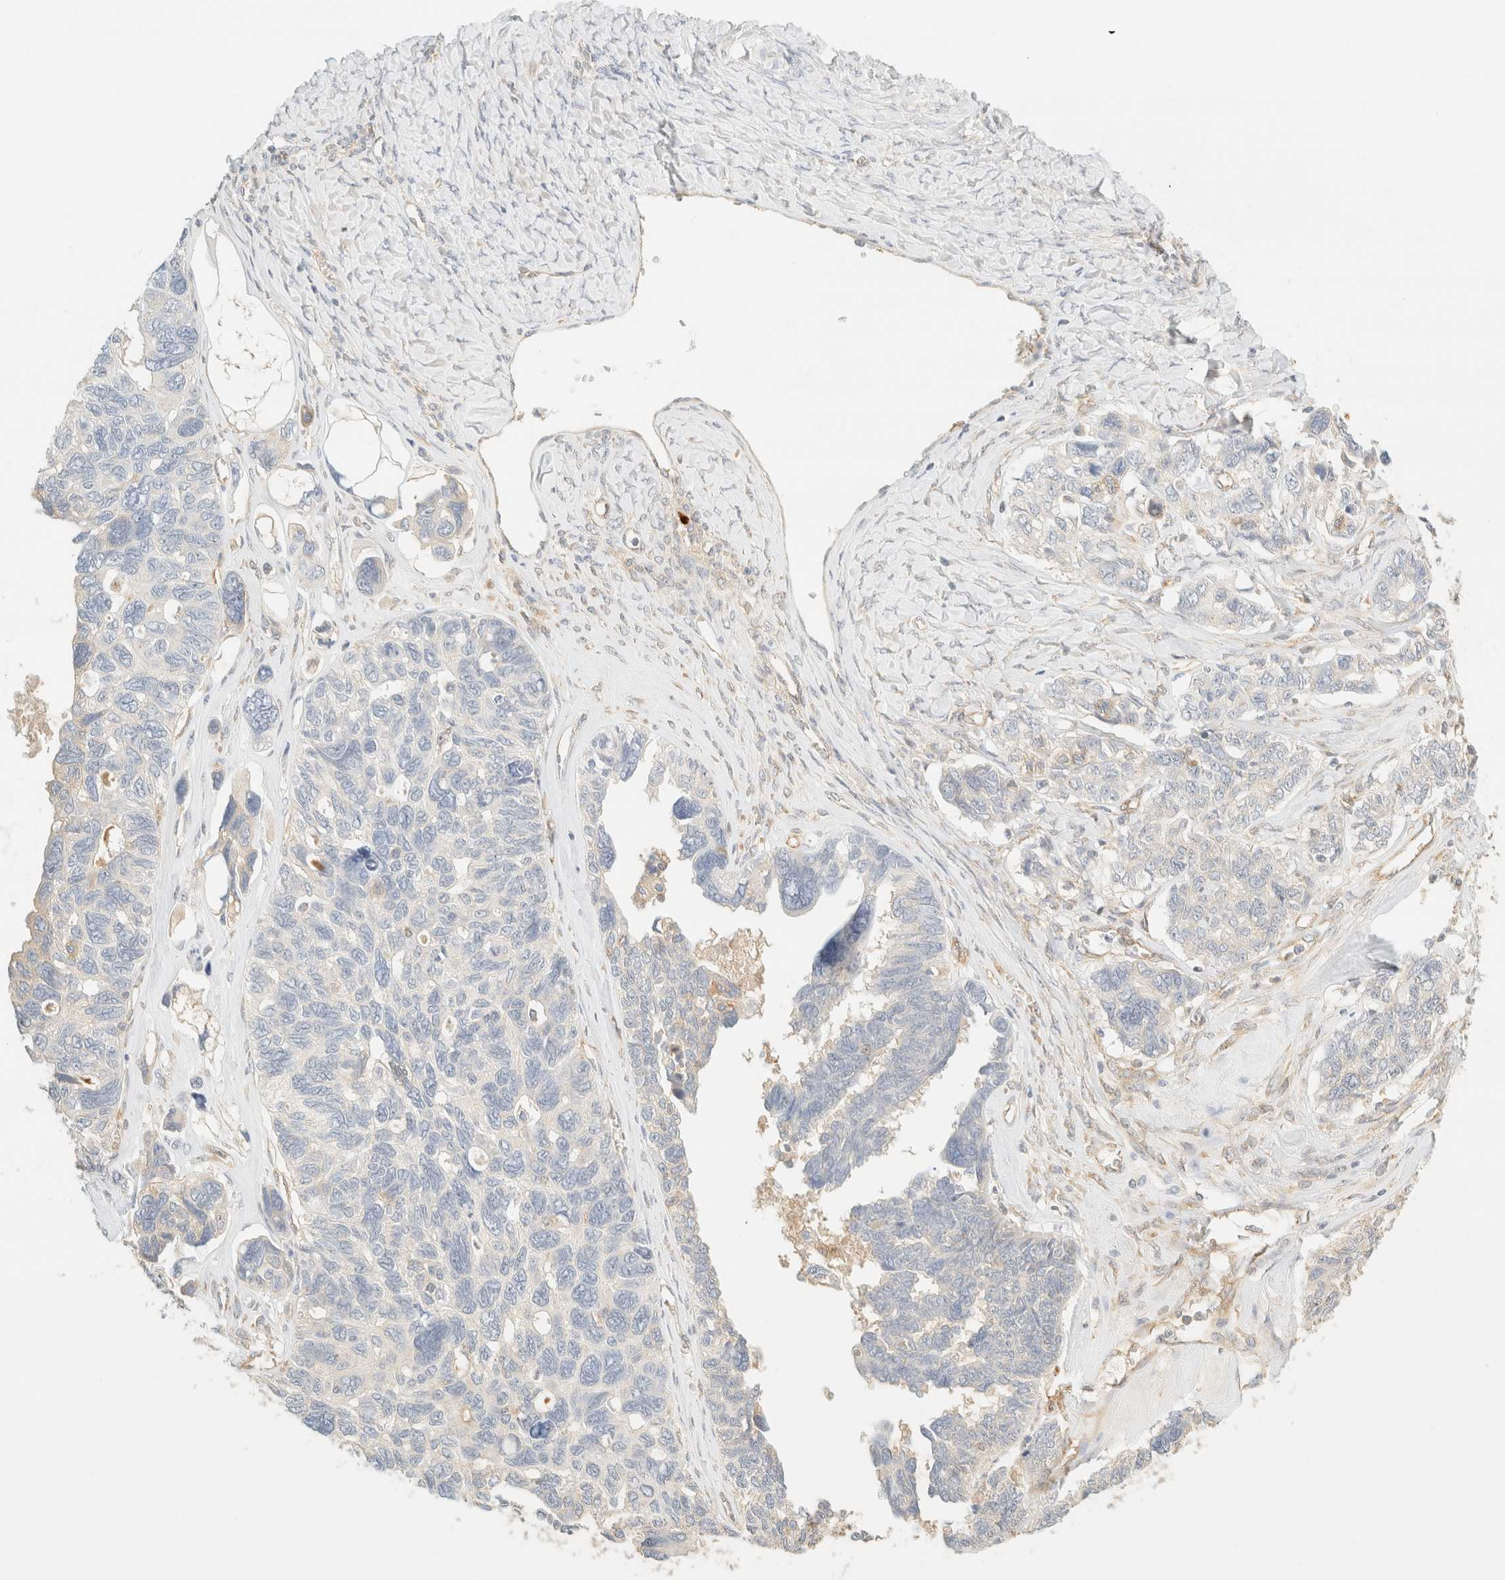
{"staining": {"intensity": "negative", "quantity": "none", "location": "none"}, "tissue": "ovarian cancer", "cell_type": "Tumor cells", "image_type": "cancer", "snomed": [{"axis": "morphology", "description": "Cystadenocarcinoma, serous, NOS"}, {"axis": "topography", "description": "Ovary"}], "caption": "Immunohistochemistry of human ovarian cancer (serous cystadenocarcinoma) reveals no staining in tumor cells. (DAB IHC, high magnification).", "gene": "FHOD1", "patient": {"sex": "female", "age": 79}}